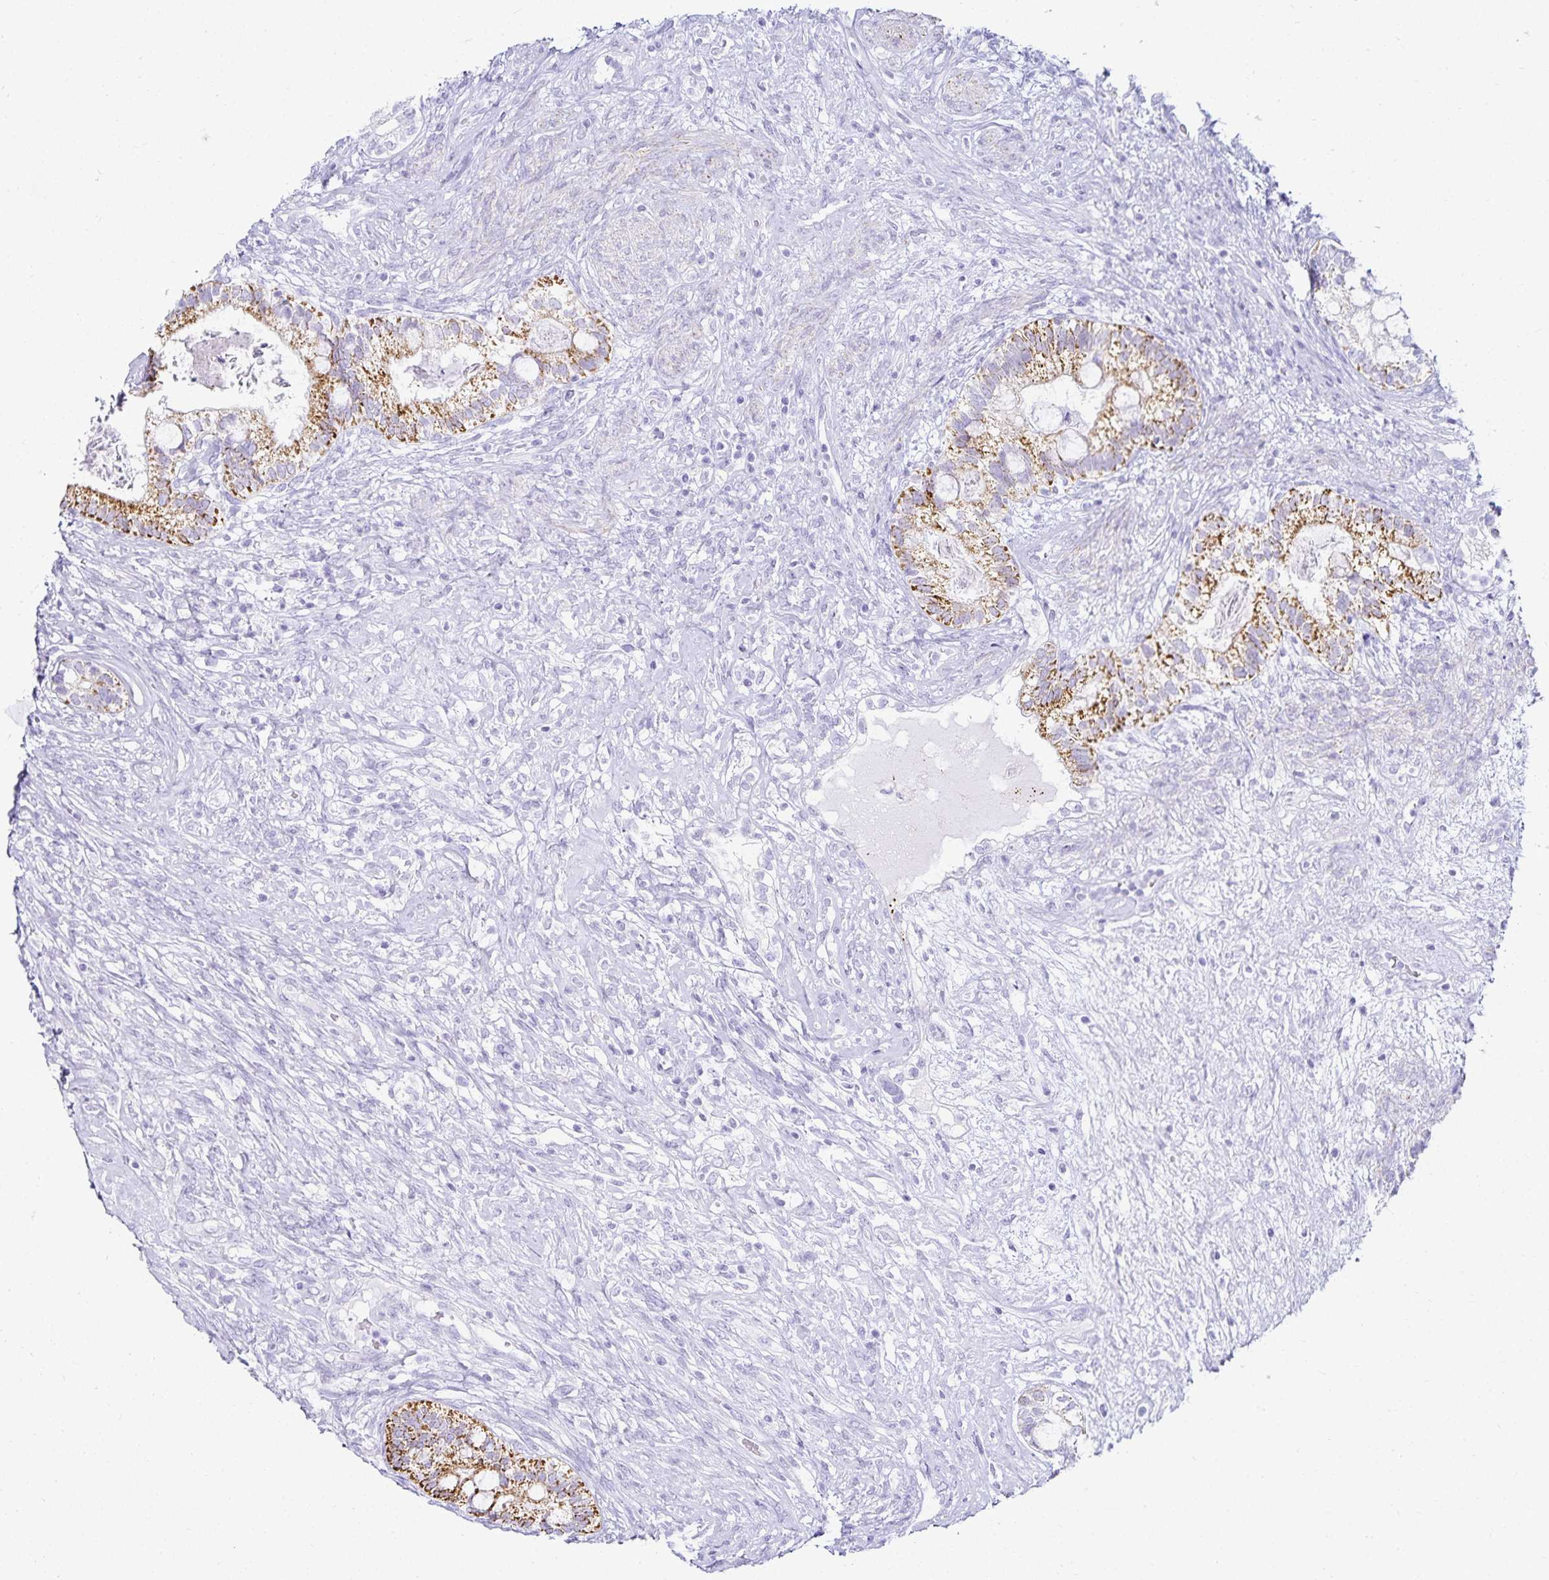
{"staining": {"intensity": "moderate", "quantity": "25%-75%", "location": "cytoplasmic/membranous"}, "tissue": "testis cancer", "cell_type": "Tumor cells", "image_type": "cancer", "snomed": [{"axis": "morphology", "description": "Seminoma, NOS"}, {"axis": "morphology", "description": "Carcinoma, Embryonal, NOS"}, {"axis": "topography", "description": "Testis"}], "caption": "Protein expression analysis of testis cancer (embryonal carcinoma) displays moderate cytoplasmic/membranous staining in about 25%-75% of tumor cells.", "gene": "GP2", "patient": {"sex": "male", "age": 41}}